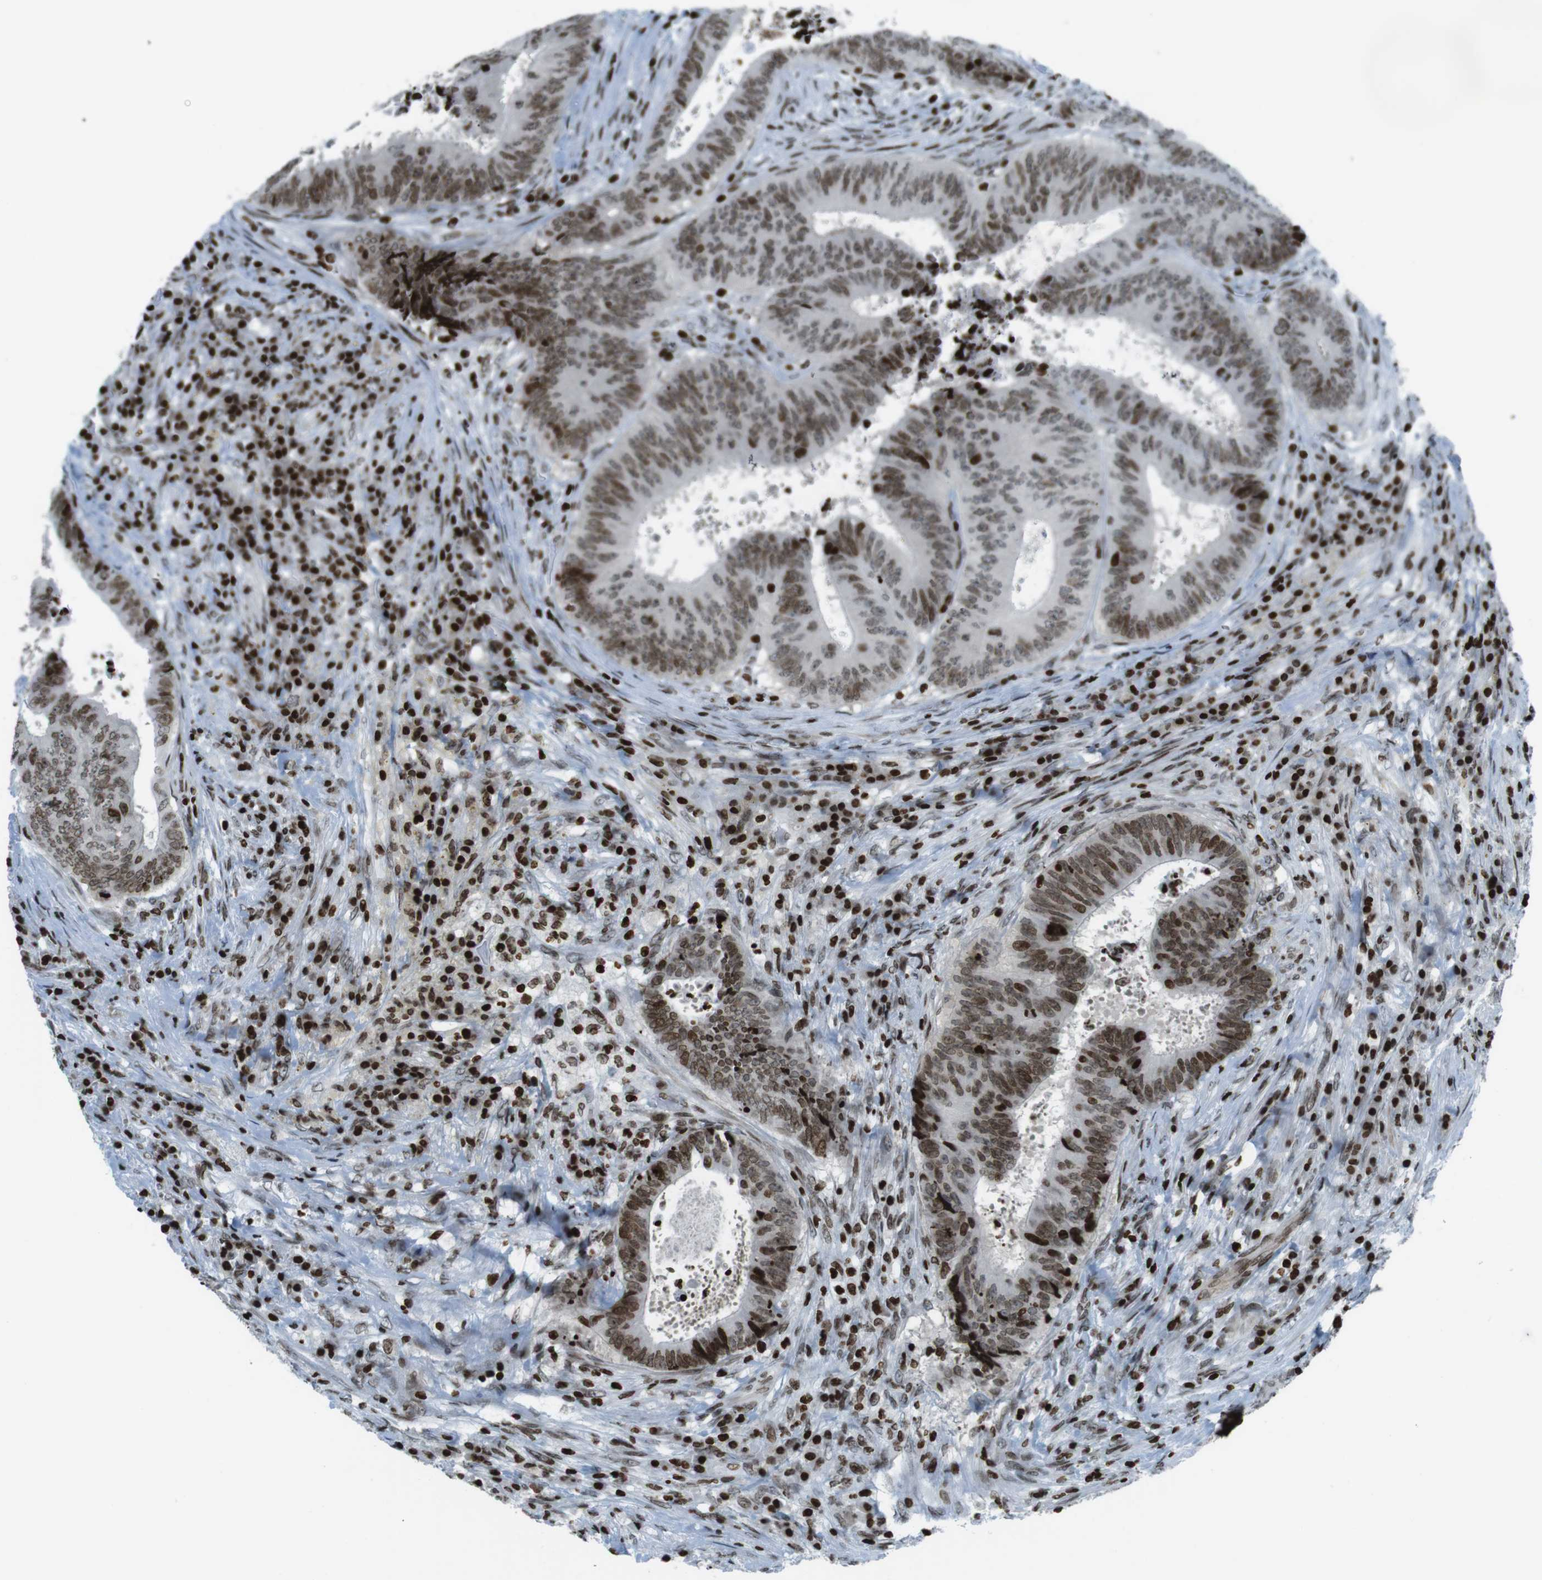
{"staining": {"intensity": "moderate", "quantity": ">75%", "location": "nuclear"}, "tissue": "colorectal cancer", "cell_type": "Tumor cells", "image_type": "cancer", "snomed": [{"axis": "morphology", "description": "Adenocarcinoma, NOS"}, {"axis": "topography", "description": "Rectum"}], "caption": "High-magnification brightfield microscopy of colorectal adenocarcinoma stained with DAB (brown) and counterstained with hematoxylin (blue). tumor cells exhibit moderate nuclear positivity is appreciated in approximately>75% of cells. Using DAB (3,3'-diaminobenzidine) (brown) and hematoxylin (blue) stains, captured at high magnification using brightfield microscopy.", "gene": "H2AC8", "patient": {"sex": "male", "age": 72}}